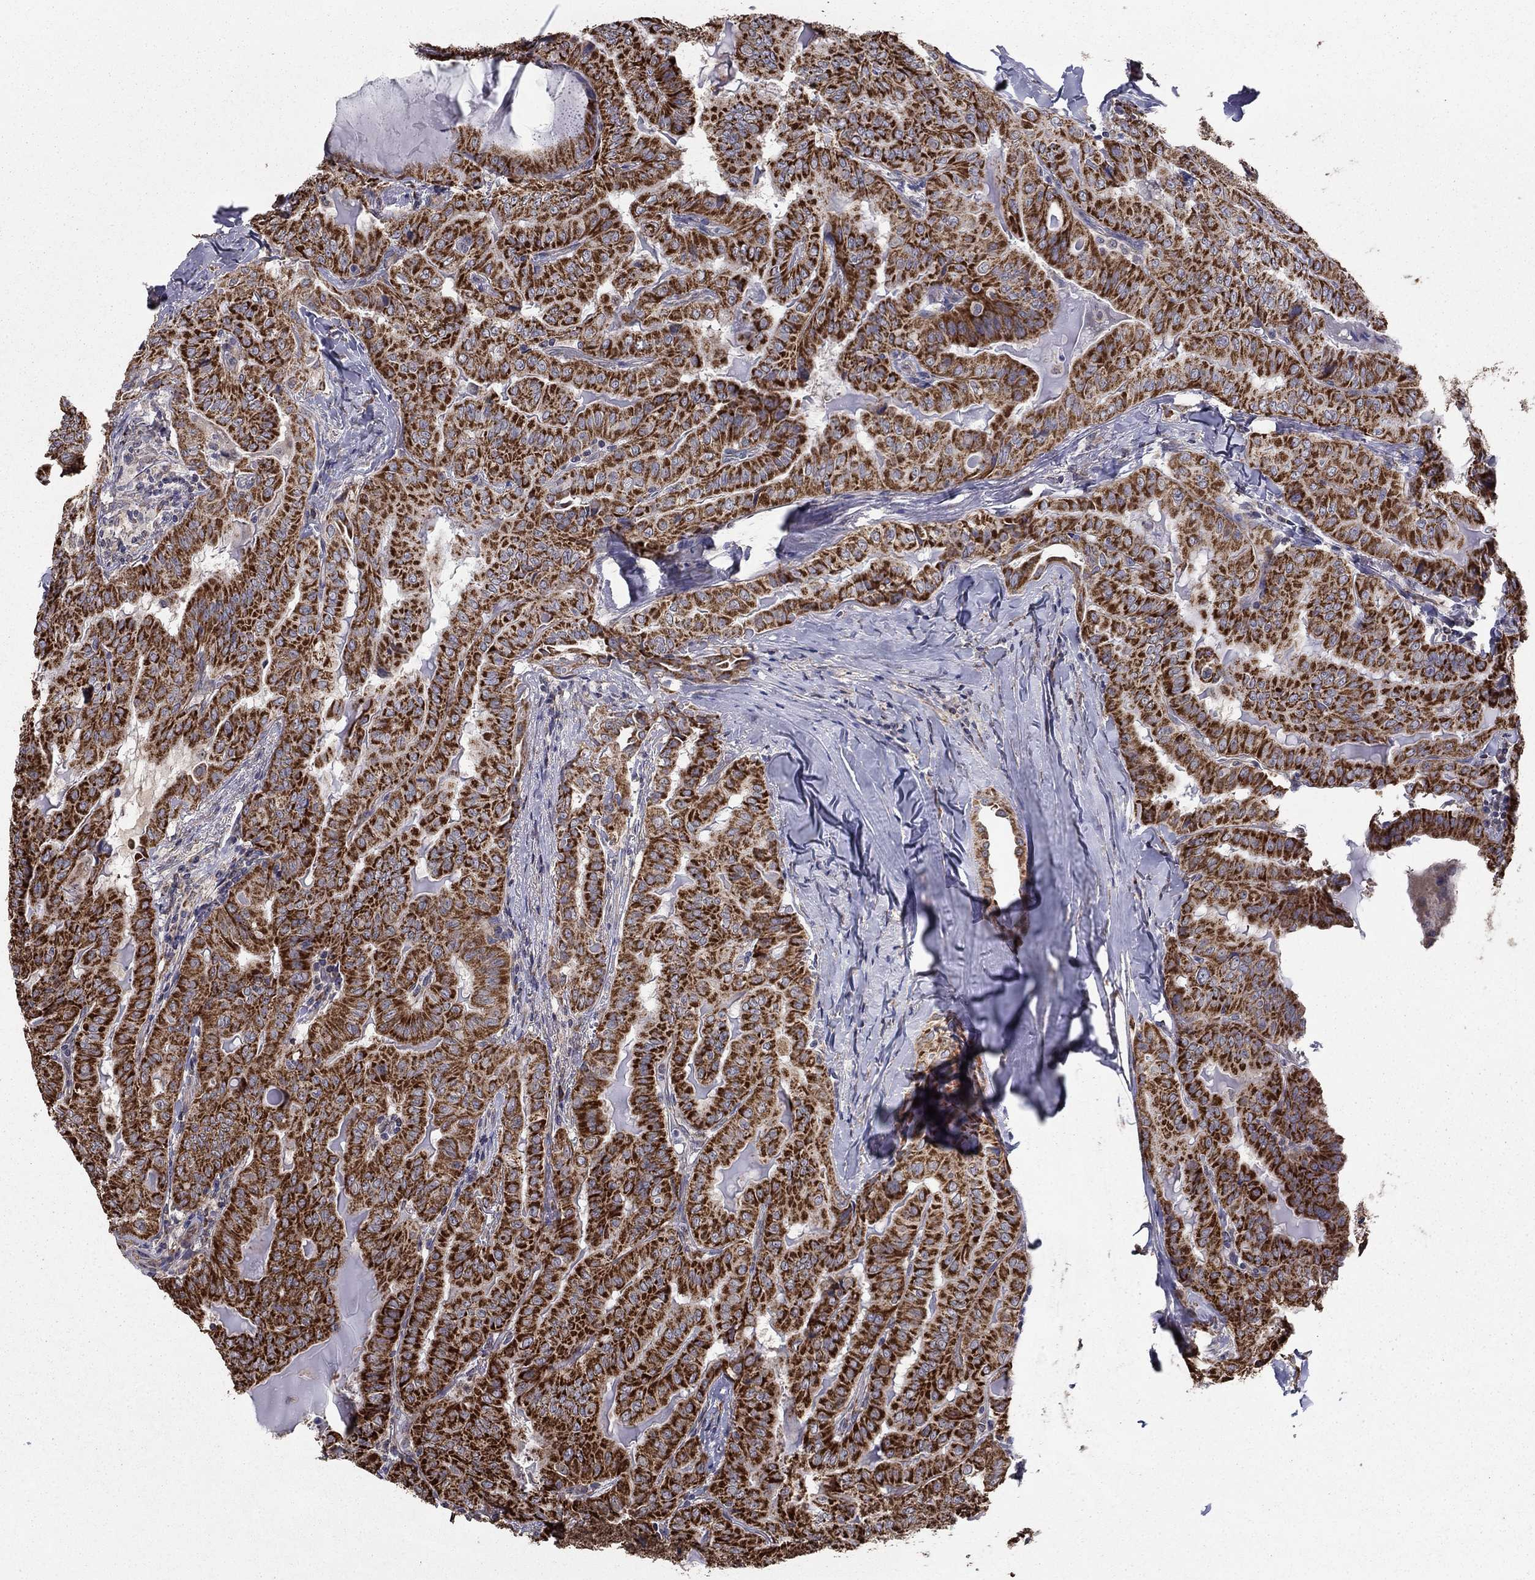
{"staining": {"intensity": "strong", "quantity": ">75%", "location": "cytoplasmic/membranous"}, "tissue": "thyroid cancer", "cell_type": "Tumor cells", "image_type": "cancer", "snomed": [{"axis": "morphology", "description": "Papillary adenocarcinoma, NOS"}, {"axis": "topography", "description": "Thyroid gland"}], "caption": "This is a micrograph of immunohistochemistry staining of thyroid cancer (papillary adenocarcinoma), which shows strong expression in the cytoplasmic/membranous of tumor cells.", "gene": "NKIRAS1", "patient": {"sex": "female", "age": 68}}